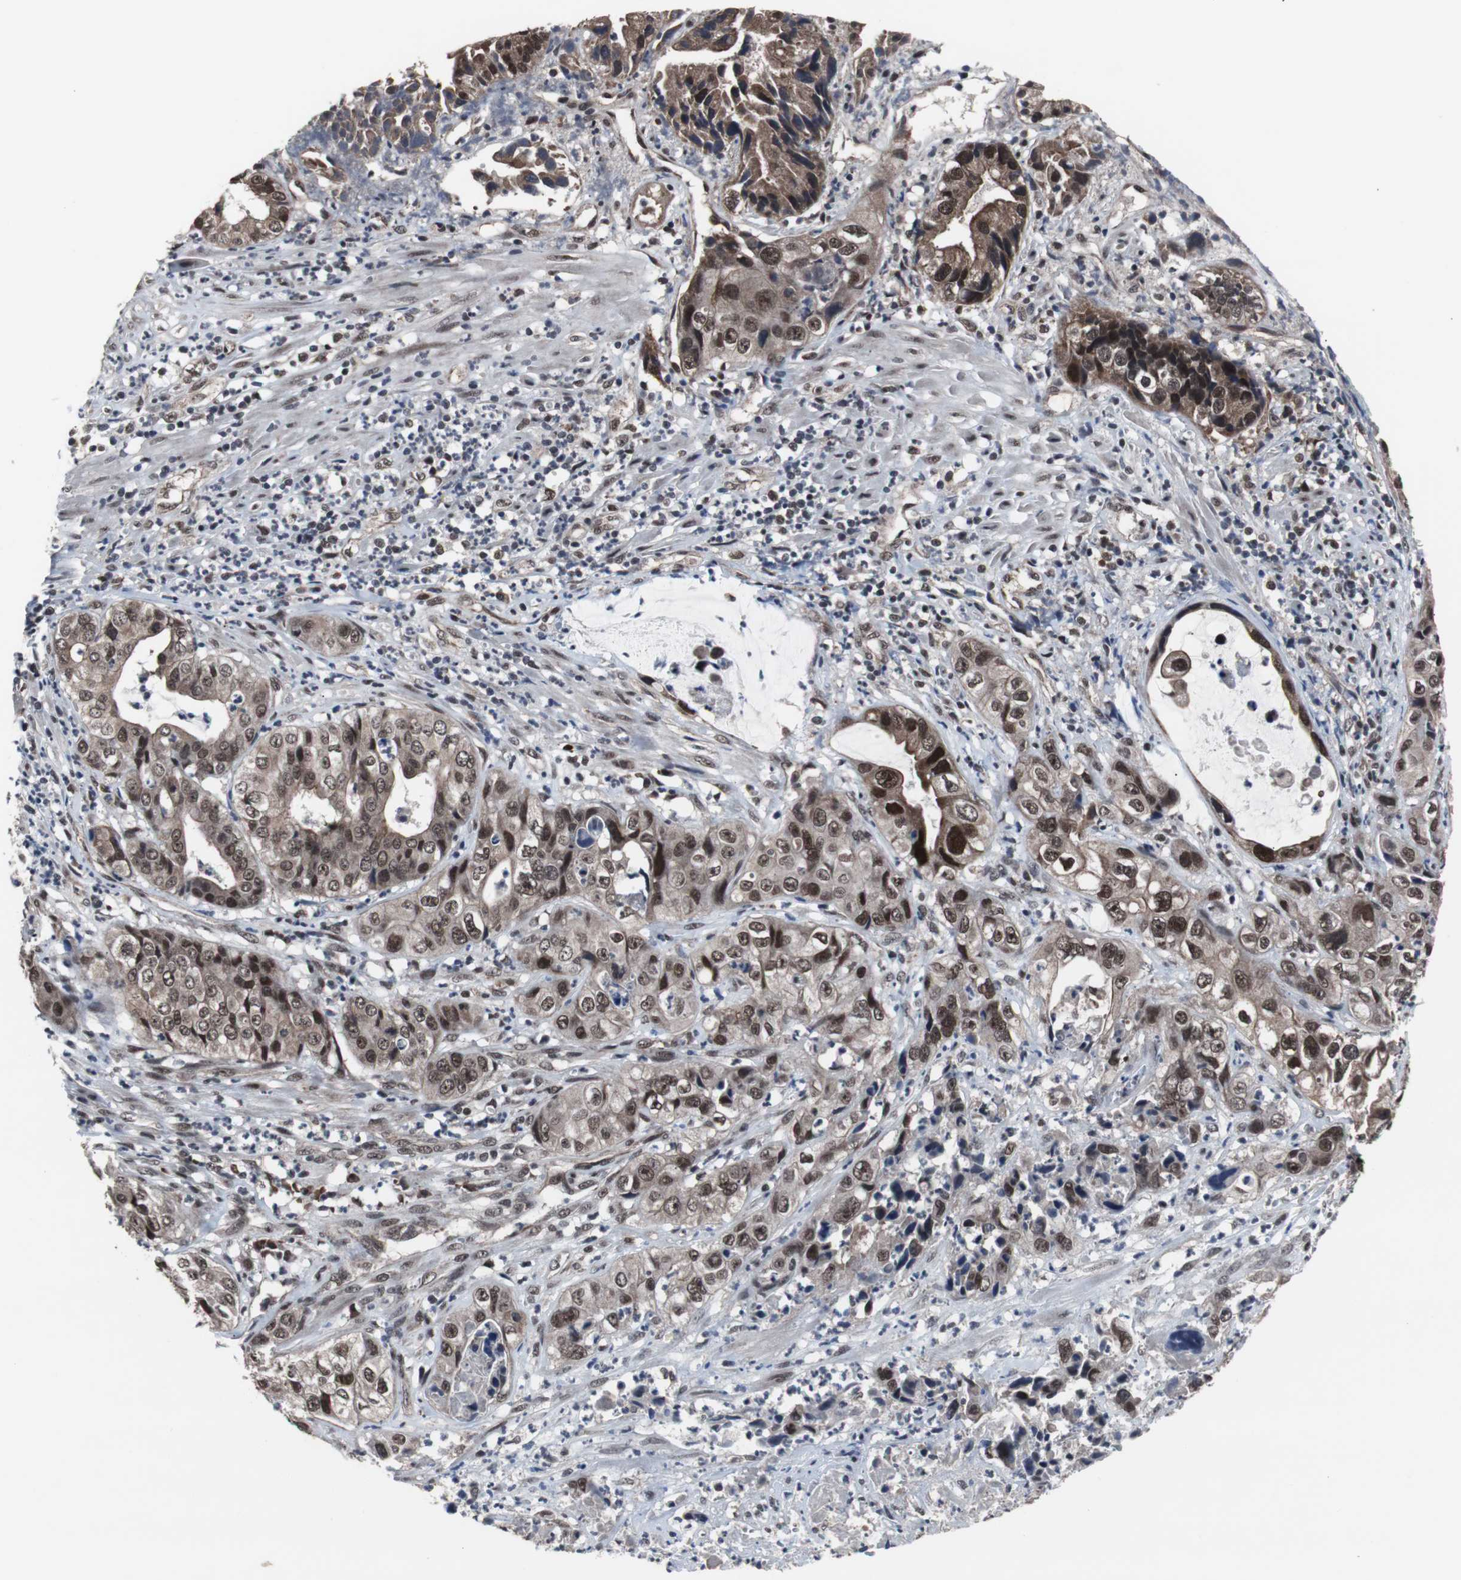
{"staining": {"intensity": "moderate", "quantity": ">75%", "location": "cytoplasmic/membranous,nuclear"}, "tissue": "liver cancer", "cell_type": "Tumor cells", "image_type": "cancer", "snomed": [{"axis": "morphology", "description": "Cholangiocarcinoma"}, {"axis": "topography", "description": "Liver"}], "caption": "A medium amount of moderate cytoplasmic/membranous and nuclear expression is seen in approximately >75% of tumor cells in liver cancer tissue.", "gene": "GTF2F2", "patient": {"sex": "female", "age": 61}}